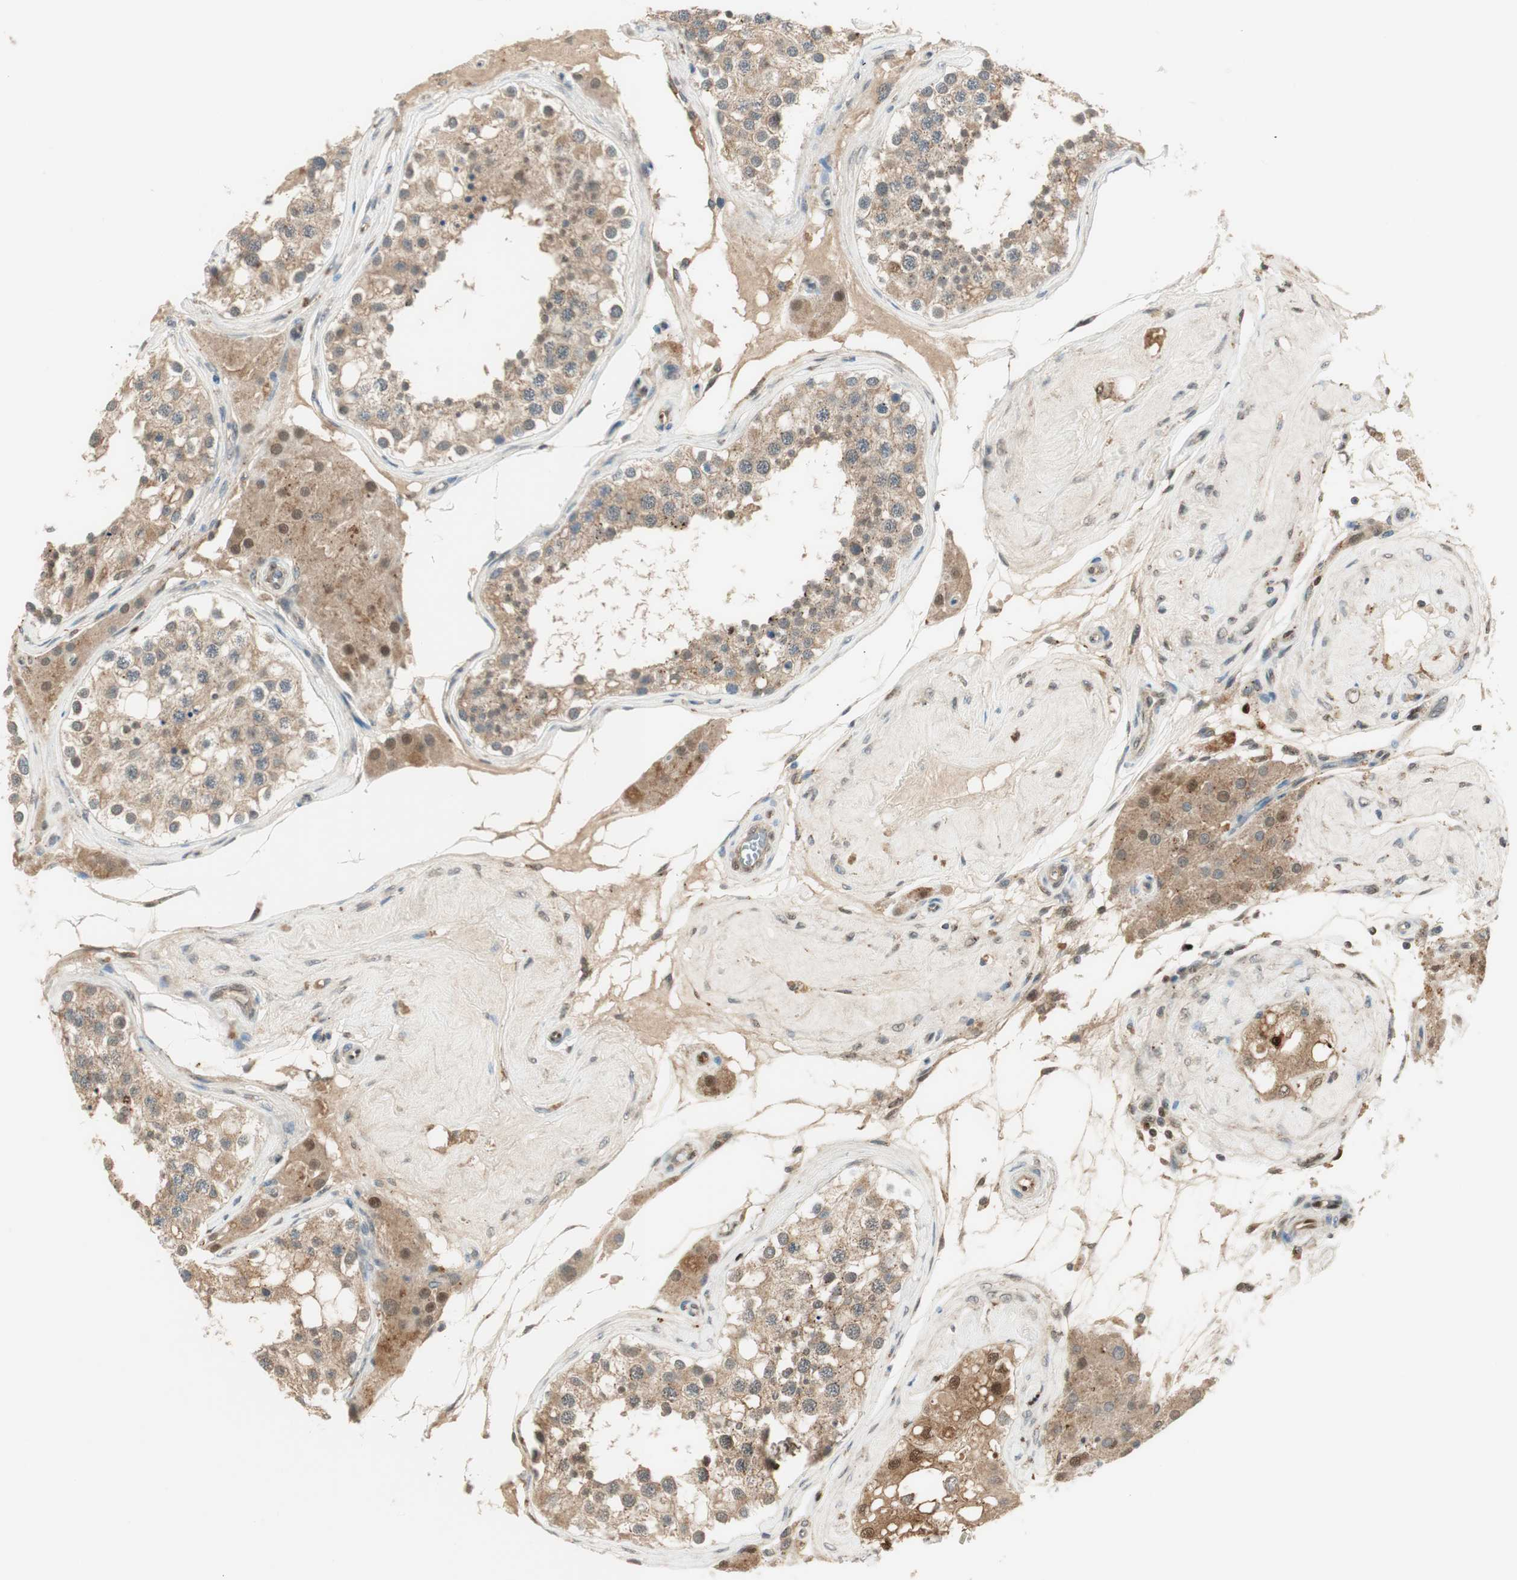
{"staining": {"intensity": "weak", "quantity": "25%-75%", "location": "cytoplasmic/membranous,nuclear"}, "tissue": "testis", "cell_type": "Cells in seminiferous ducts", "image_type": "normal", "snomed": [{"axis": "morphology", "description": "Normal tissue, NOS"}, {"axis": "topography", "description": "Testis"}], "caption": "Cells in seminiferous ducts show low levels of weak cytoplasmic/membranous,nuclear staining in approximately 25%-75% of cells in unremarkable testis. Immunohistochemistry stains the protein in brown and the nuclei are stained blue.", "gene": "LTA4H", "patient": {"sex": "male", "age": 68}}